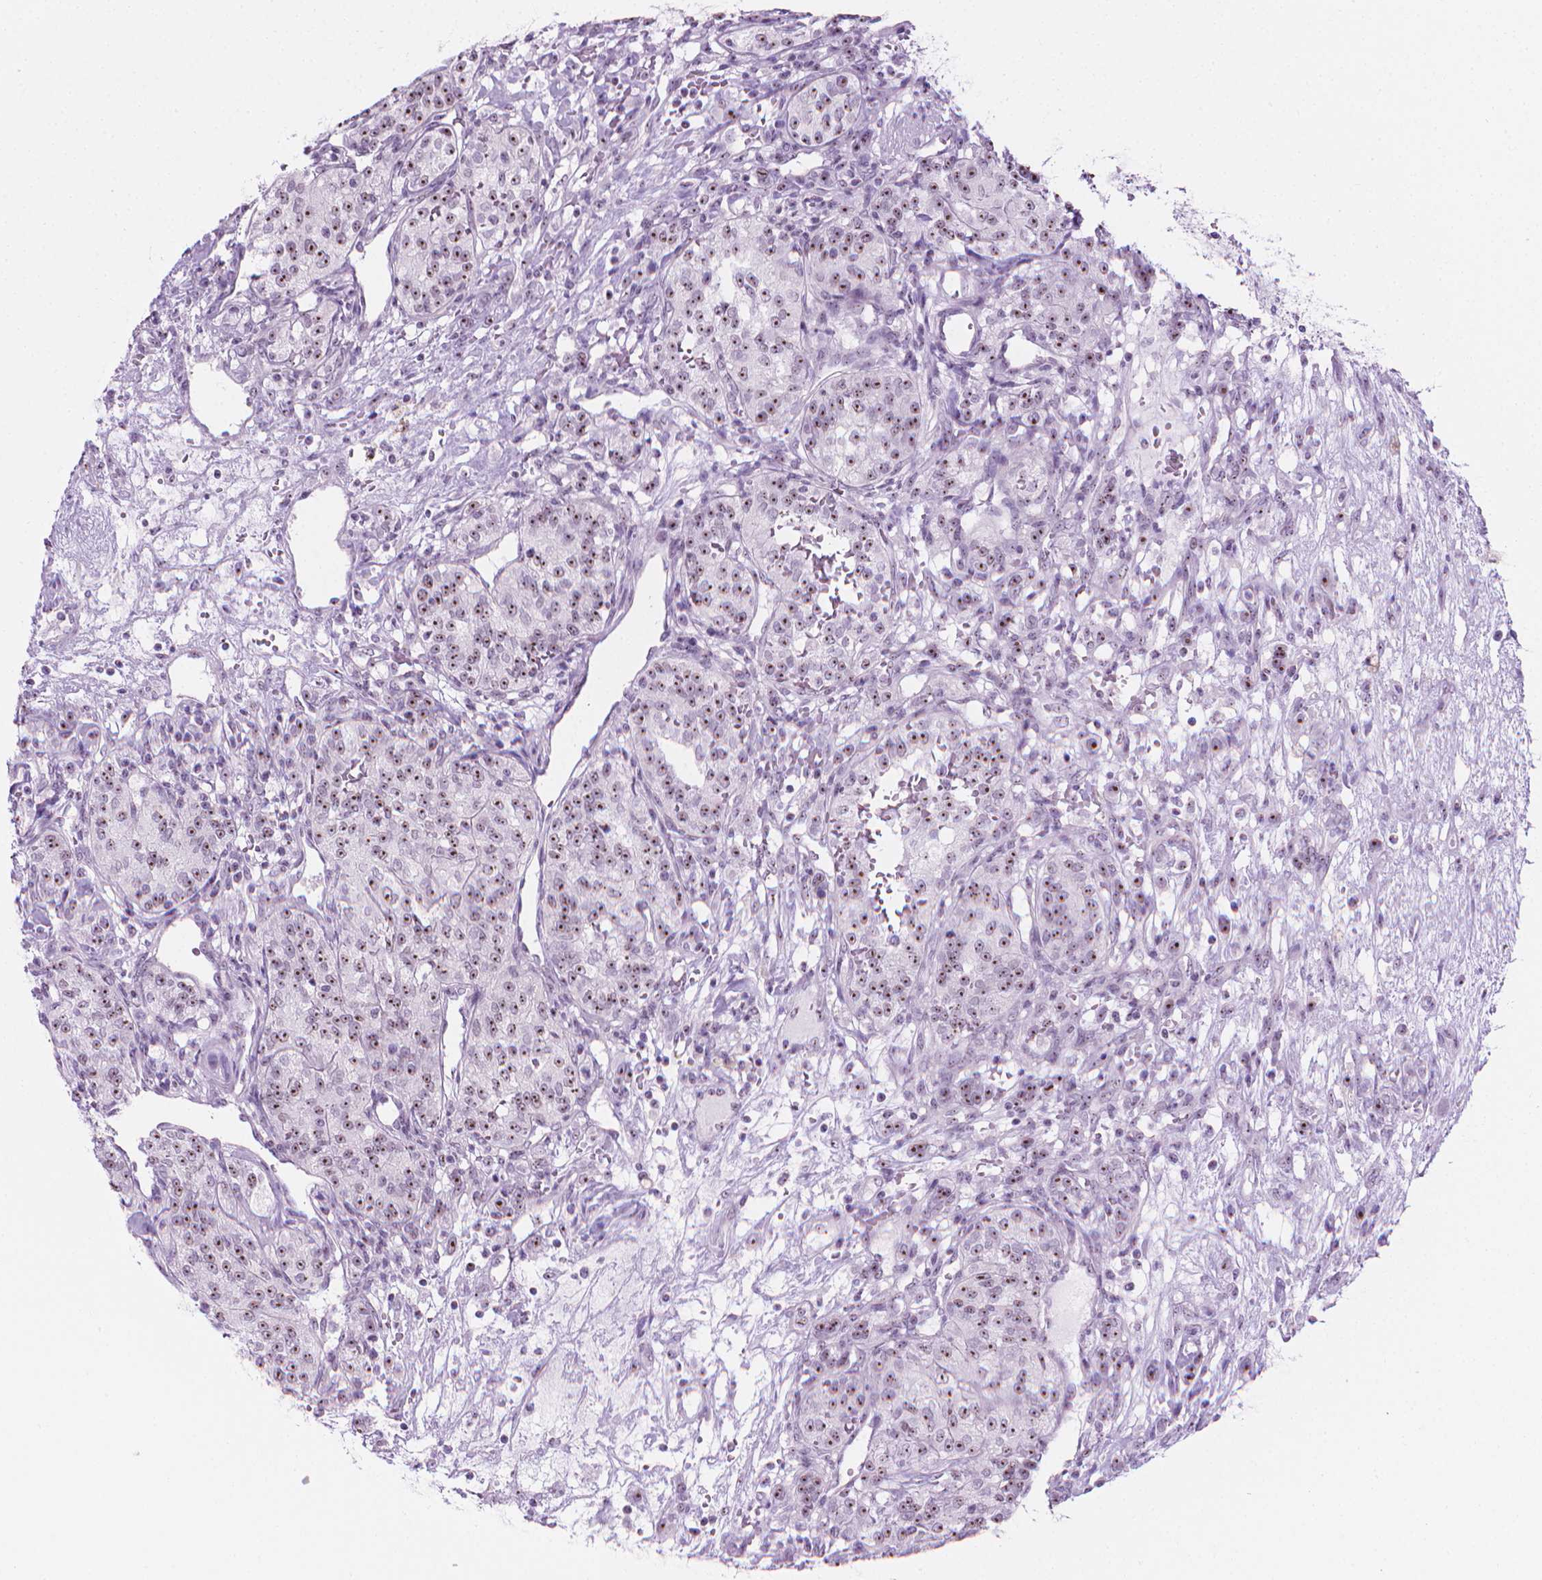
{"staining": {"intensity": "moderate", "quantity": ">75%", "location": "nuclear"}, "tissue": "renal cancer", "cell_type": "Tumor cells", "image_type": "cancer", "snomed": [{"axis": "morphology", "description": "Adenocarcinoma, NOS"}, {"axis": "topography", "description": "Kidney"}], "caption": "Protein analysis of renal cancer (adenocarcinoma) tissue demonstrates moderate nuclear staining in about >75% of tumor cells.", "gene": "NOL7", "patient": {"sex": "female", "age": 63}}